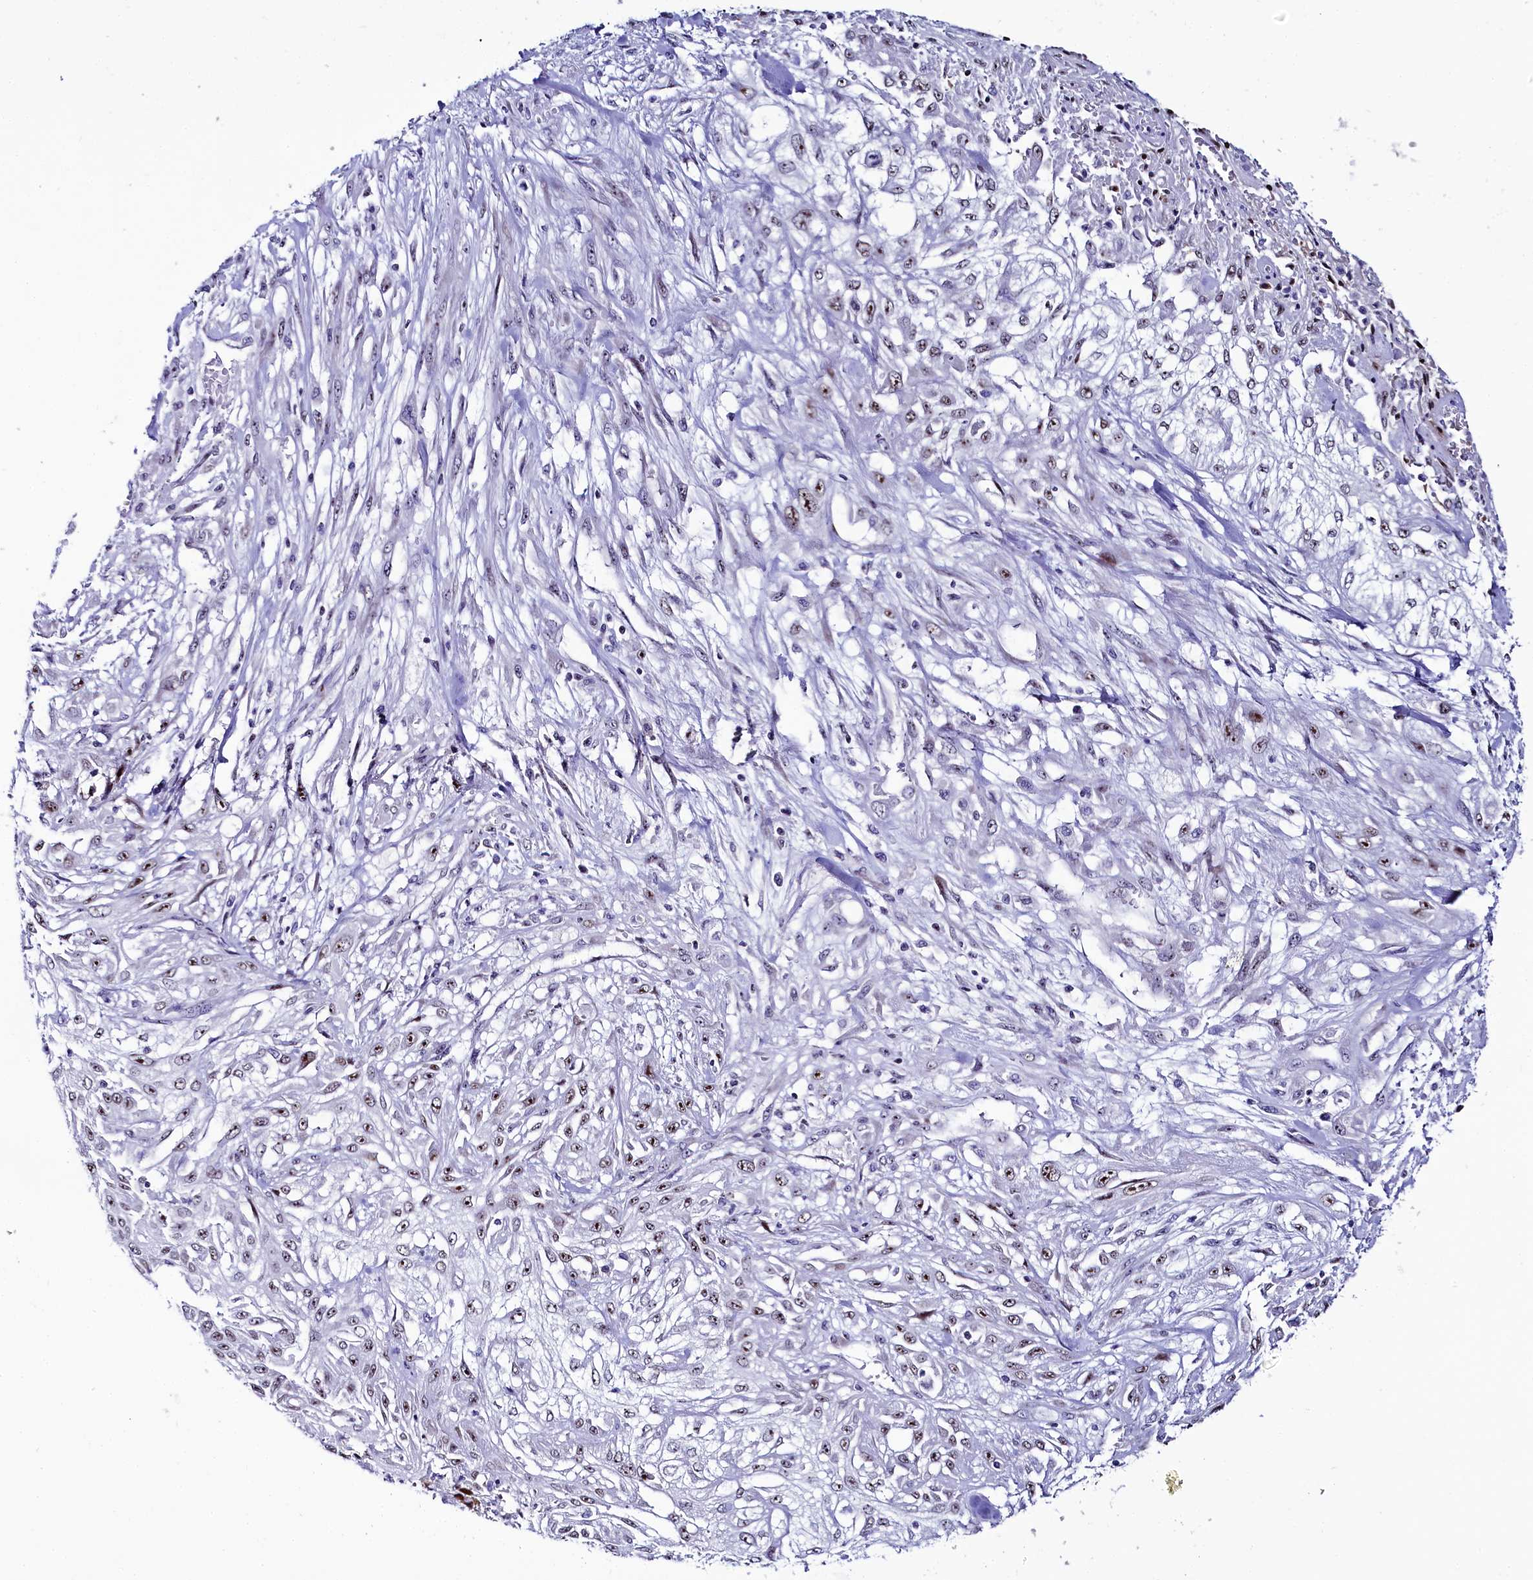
{"staining": {"intensity": "moderate", "quantity": ">75%", "location": "nuclear"}, "tissue": "skin cancer", "cell_type": "Tumor cells", "image_type": "cancer", "snomed": [{"axis": "morphology", "description": "Squamous cell carcinoma, NOS"}, {"axis": "morphology", "description": "Squamous cell carcinoma, metastatic, NOS"}, {"axis": "topography", "description": "Skin"}, {"axis": "topography", "description": "Lymph node"}], "caption": "Immunohistochemical staining of squamous cell carcinoma (skin) displays moderate nuclear protein expression in about >75% of tumor cells. The staining was performed using DAB to visualize the protein expression in brown, while the nuclei were stained in blue with hematoxylin (Magnification: 20x).", "gene": "TCOF1", "patient": {"sex": "male", "age": 75}}